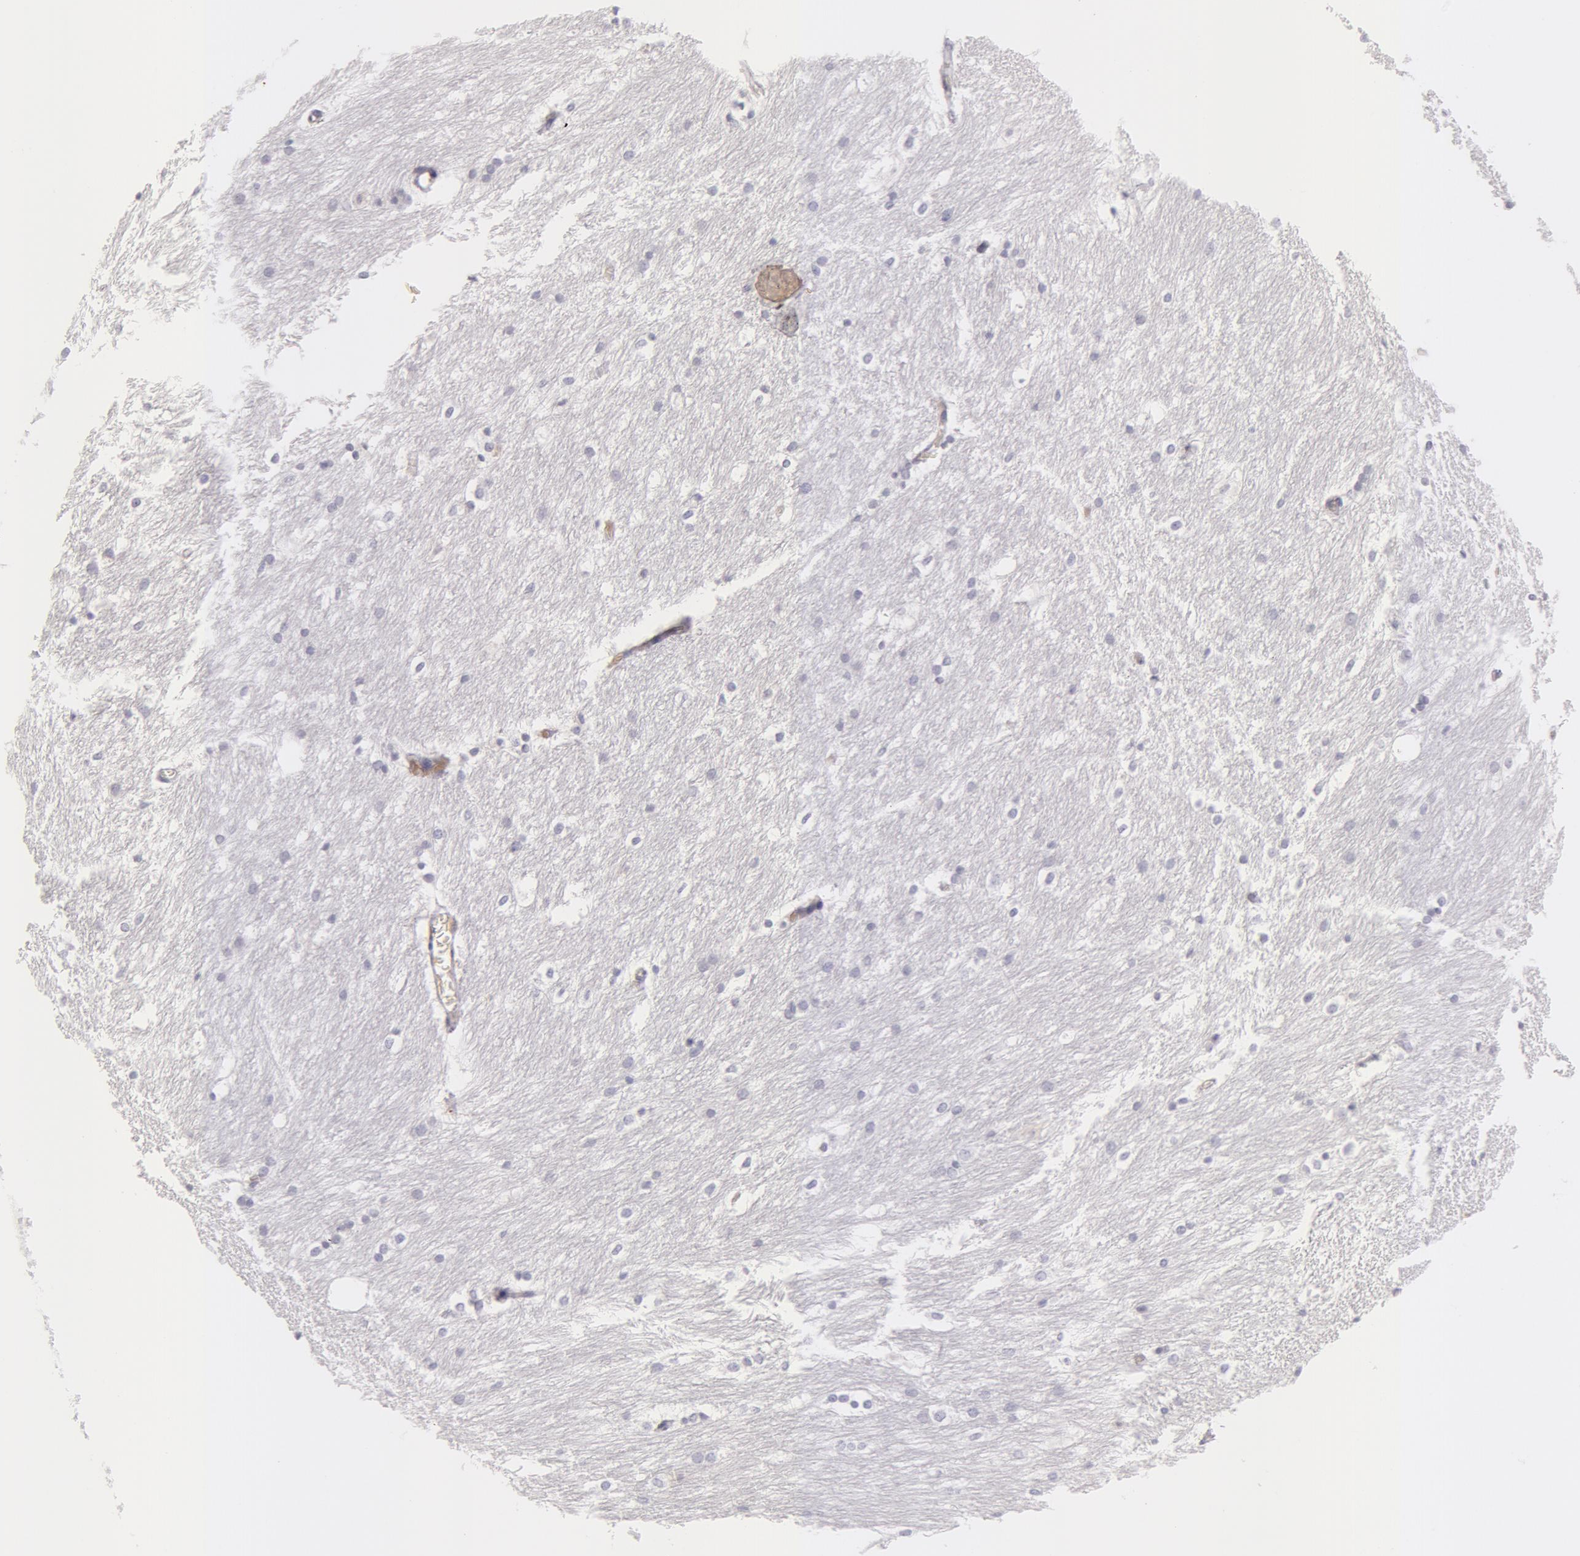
{"staining": {"intensity": "negative", "quantity": "none", "location": "none"}, "tissue": "caudate", "cell_type": "Glial cells", "image_type": "normal", "snomed": [{"axis": "morphology", "description": "Normal tissue, NOS"}, {"axis": "topography", "description": "Lateral ventricle wall"}], "caption": "The histopathology image displays no significant positivity in glial cells of caudate.", "gene": "AHSG", "patient": {"sex": "female", "age": 19}}